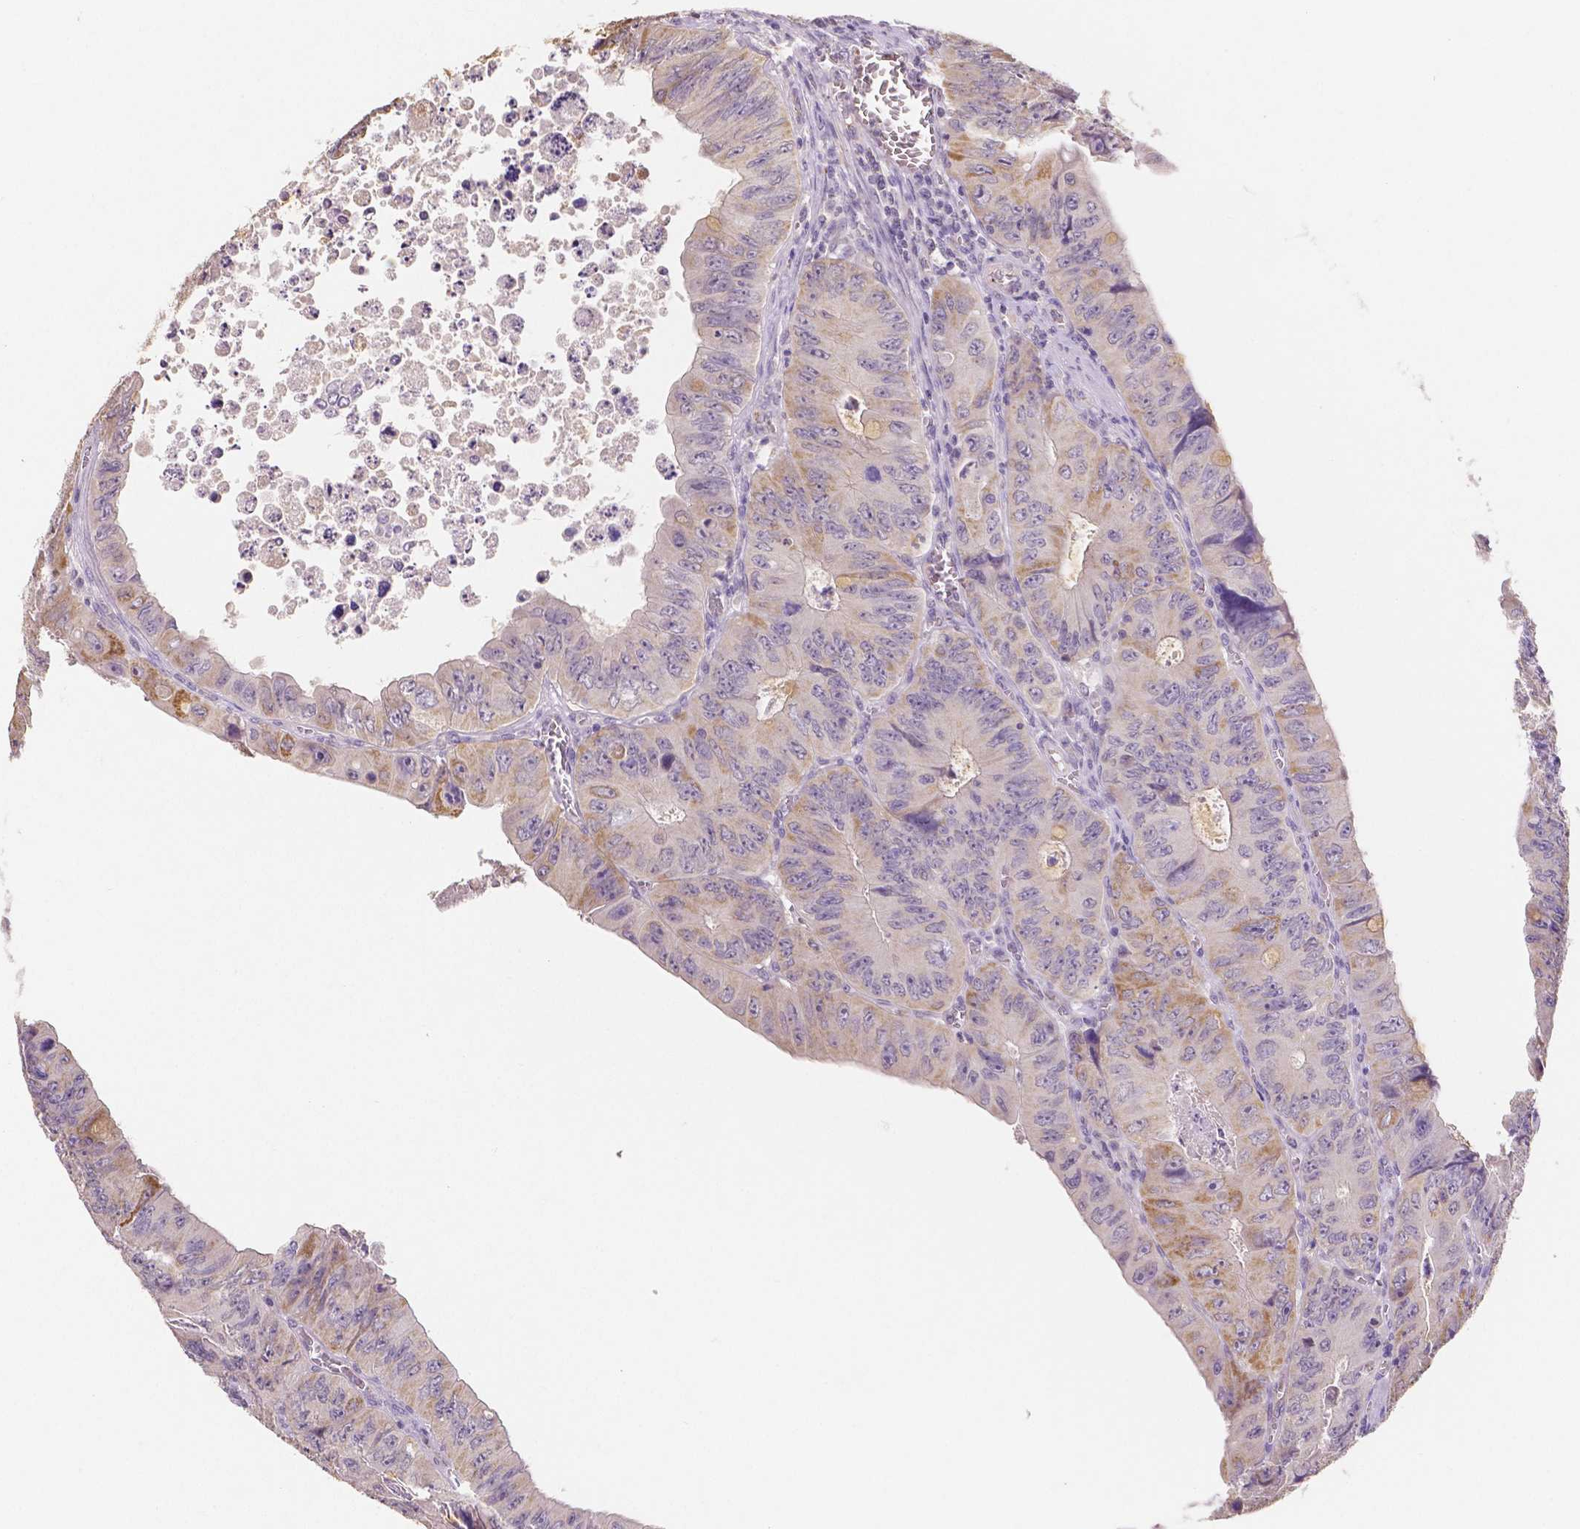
{"staining": {"intensity": "moderate", "quantity": "<25%", "location": "cytoplasmic/membranous"}, "tissue": "colorectal cancer", "cell_type": "Tumor cells", "image_type": "cancer", "snomed": [{"axis": "morphology", "description": "Adenocarcinoma, NOS"}, {"axis": "topography", "description": "Colon"}], "caption": "A micrograph of human colorectal cancer (adenocarcinoma) stained for a protein exhibits moderate cytoplasmic/membranous brown staining in tumor cells.", "gene": "ELAVL2", "patient": {"sex": "female", "age": 84}}